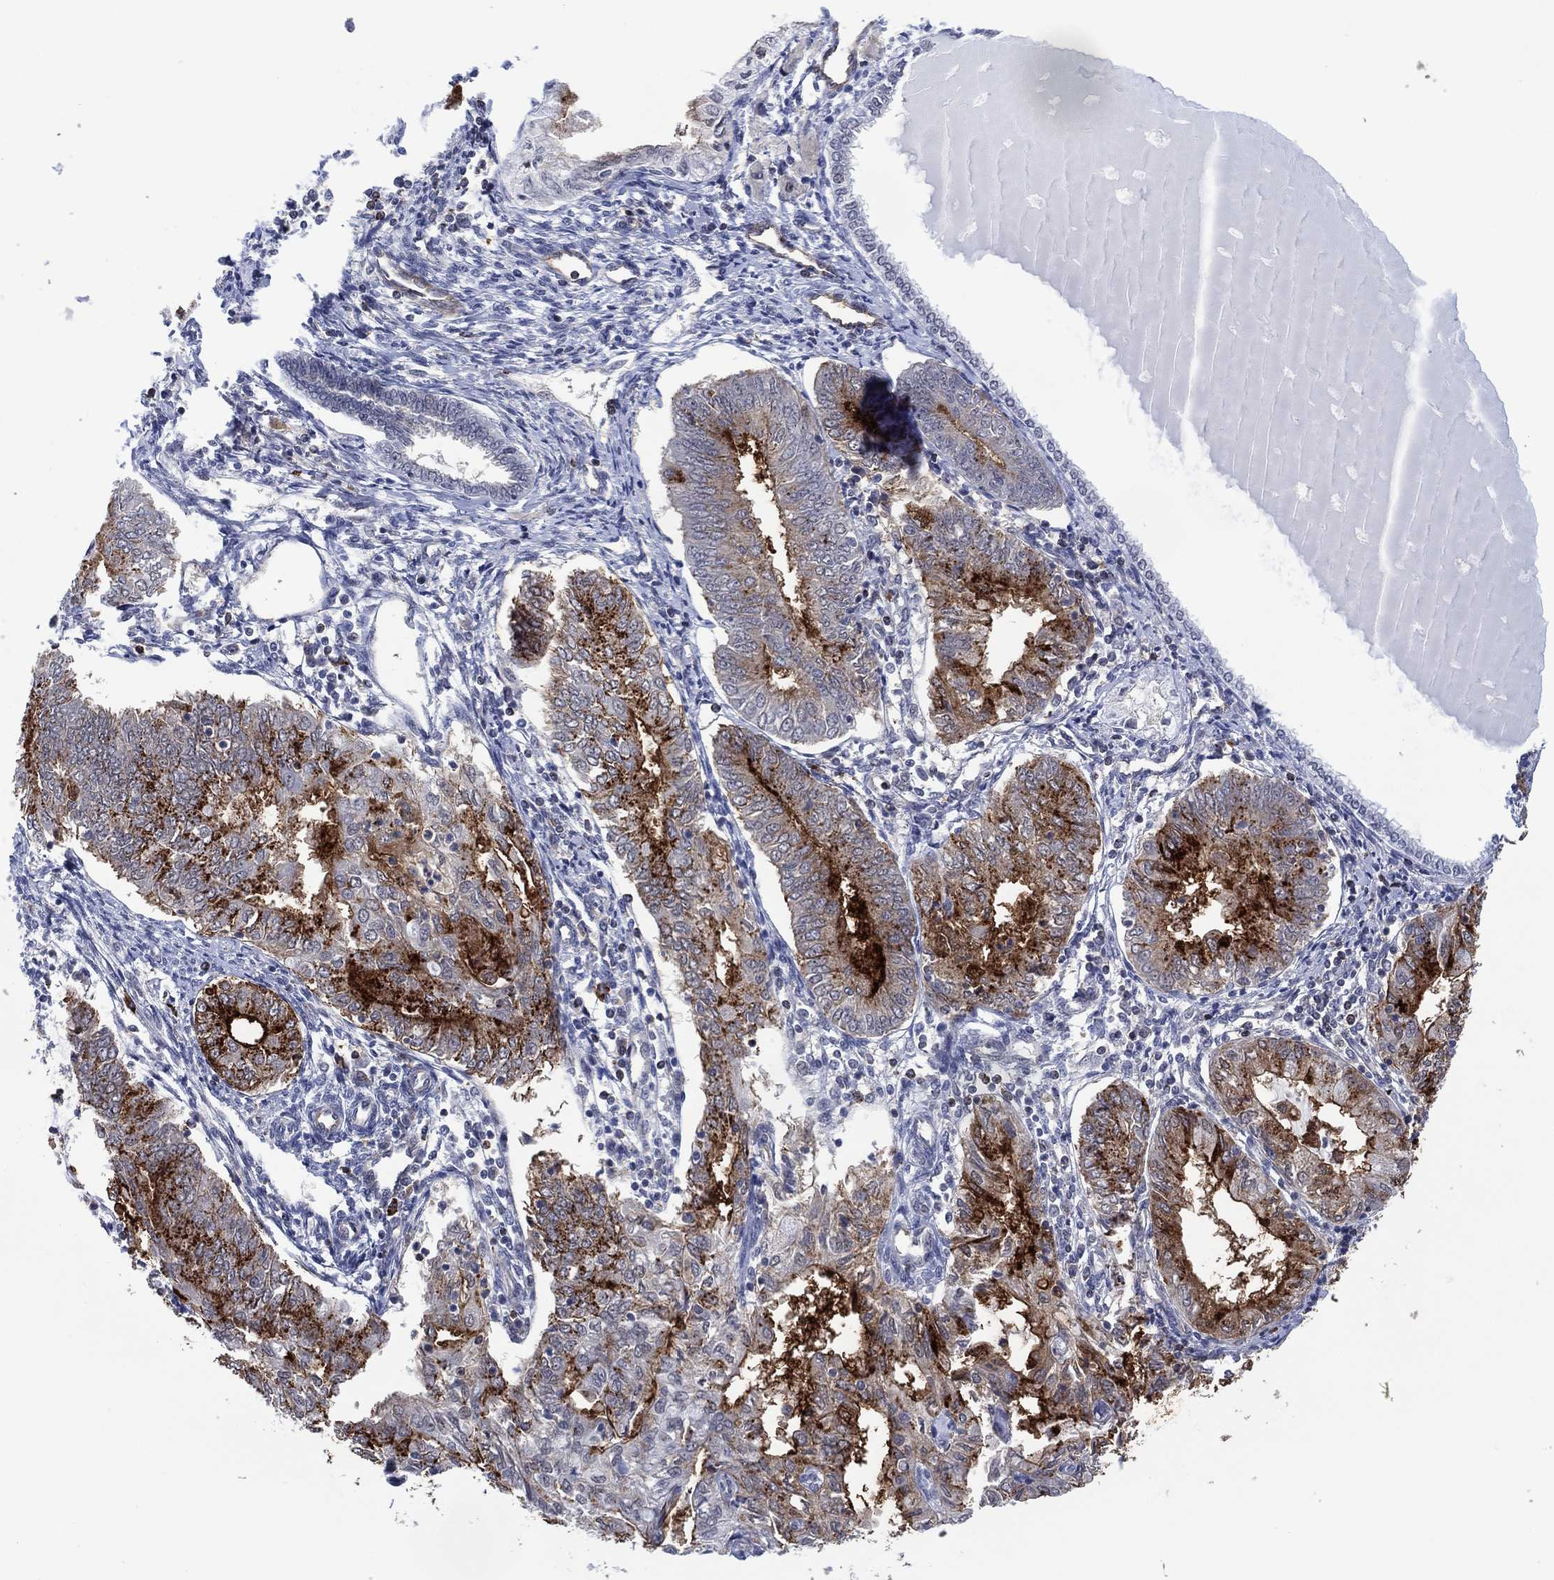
{"staining": {"intensity": "moderate", "quantity": "25%-75%", "location": "cytoplasmic/membranous"}, "tissue": "endometrial cancer", "cell_type": "Tumor cells", "image_type": "cancer", "snomed": [{"axis": "morphology", "description": "Adenocarcinoma, NOS"}, {"axis": "topography", "description": "Endometrium"}], "caption": "An IHC histopathology image of neoplastic tissue is shown. Protein staining in brown labels moderate cytoplasmic/membranous positivity in endometrial cancer (adenocarcinoma) within tumor cells.", "gene": "DPP4", "patient": {"sex": "female", "age": 68}}